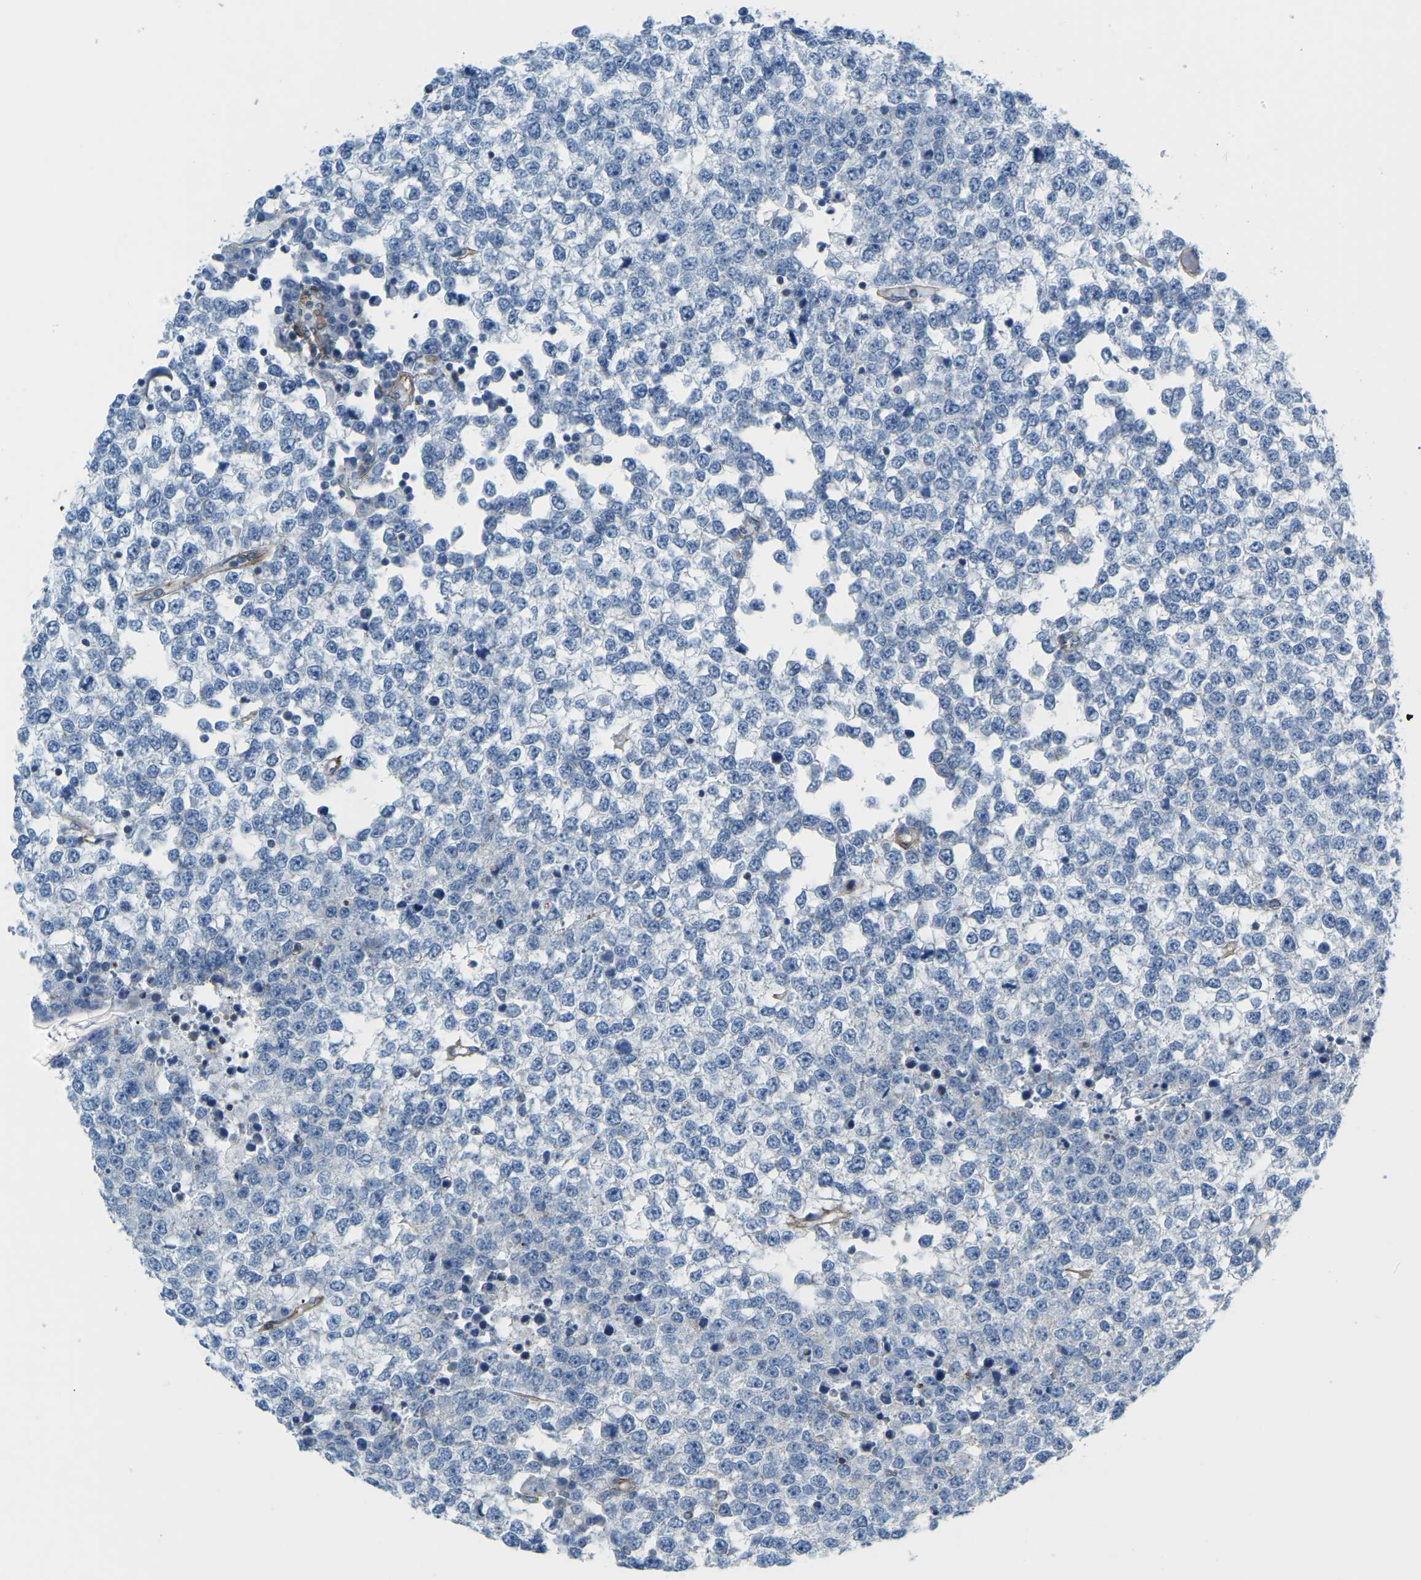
{"staining": {"intensity": "negative", "quantity": "none", "location": "none"}, "tissue": "testis cancer", "cell_type": "Tumor cells", "image_type": "cancer", "snomed": [{"axis": "morphology", "description": "Seminoma, NOS"}, {"axis": "topography", "description": "Testis"}], "caption": "The immunohistochemistry (IHC) micrograph has no significant positivity in tumor cells of testis seminoma tissue.", "gene": "MYL3", "patient": {"sex": "male", "age": 65}}